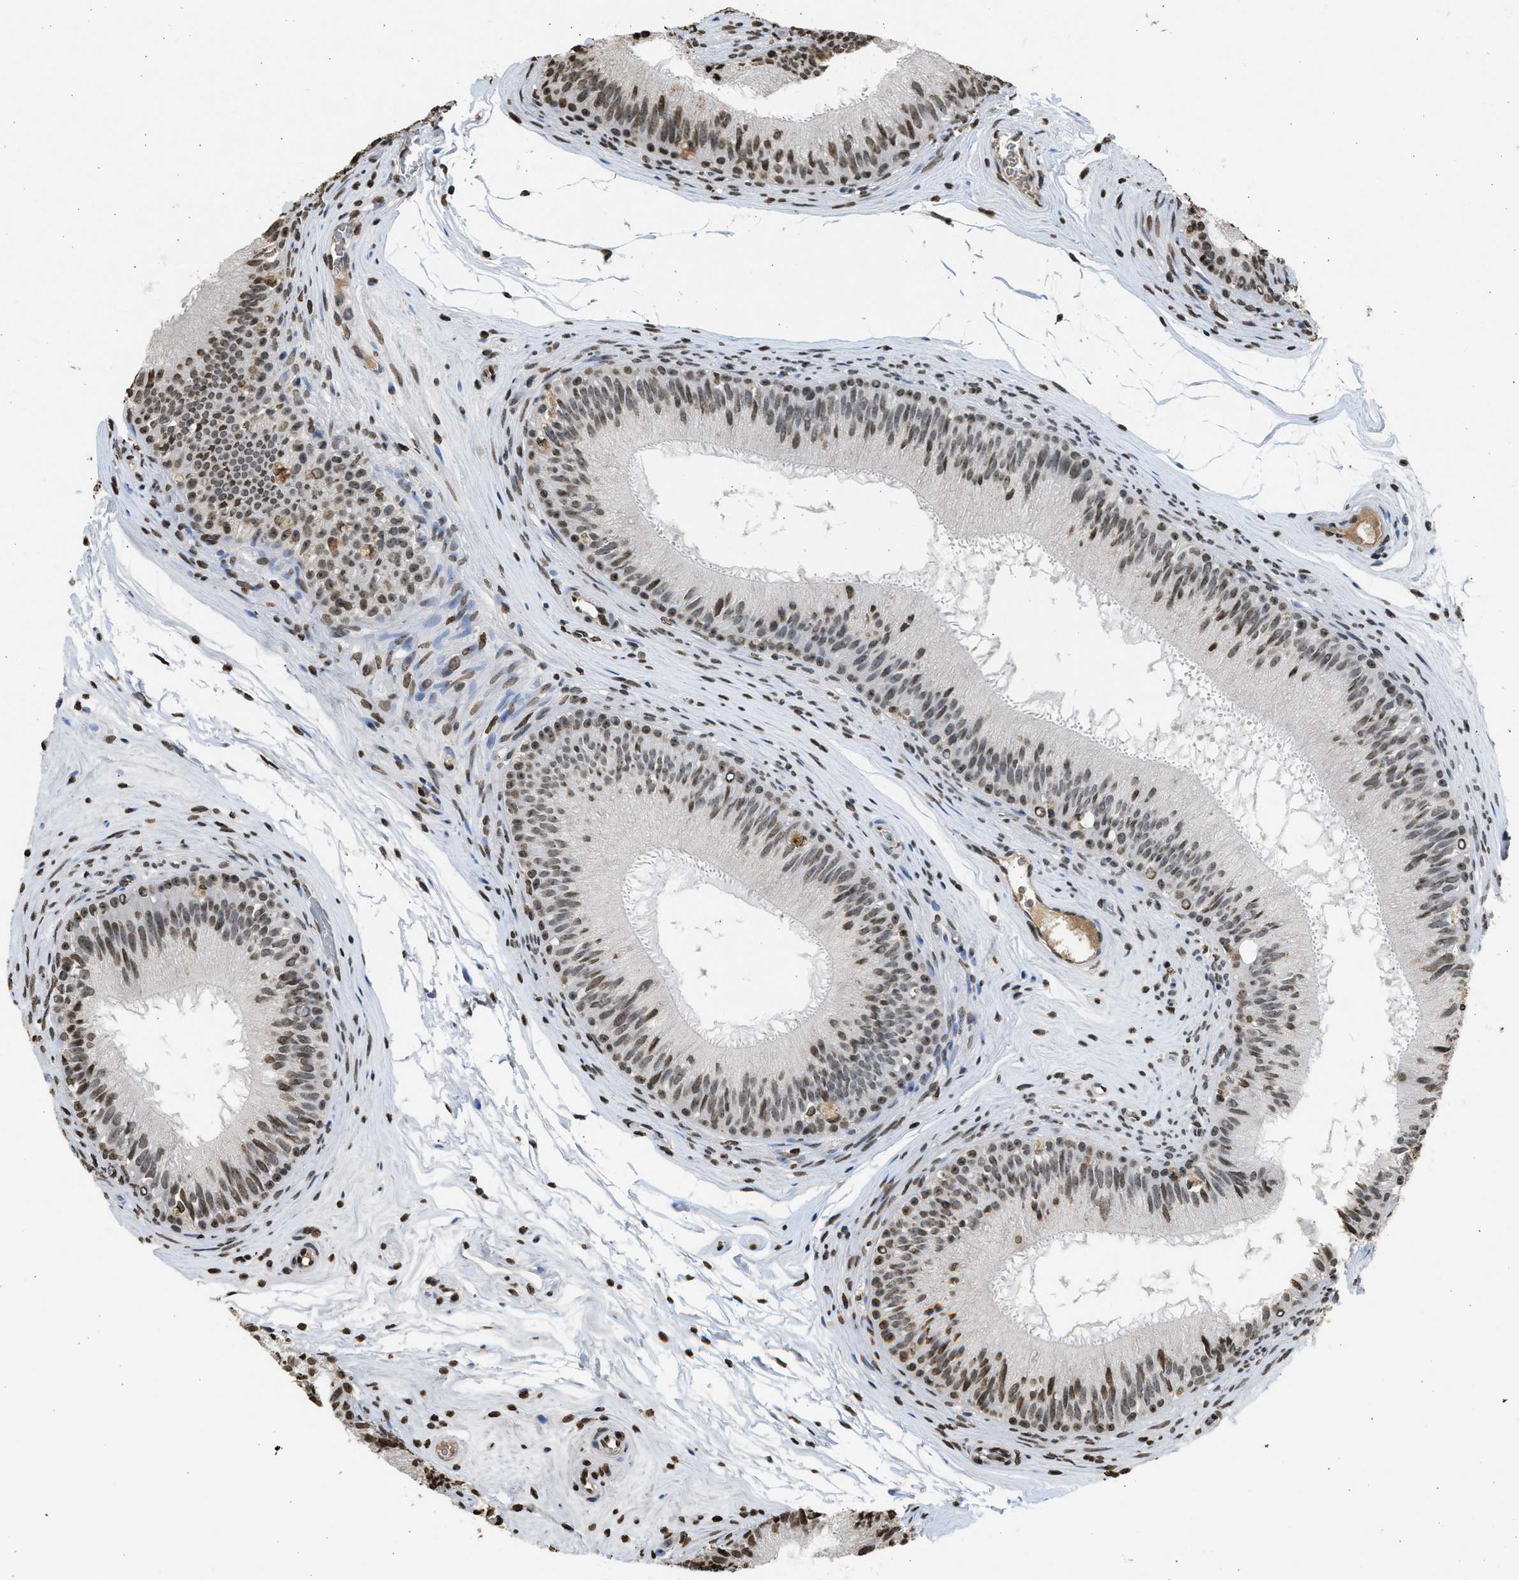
{"staining": {"intensity": "moderate", "quantity": ">75%", "location": "nuclear"}, "tissue": "epididymis", "cell_type": "Glandular cells", "image_type": "normal", "snomed": [{"axis": "morphology", "description": "Normal tissue, NOS"}, {"axis": "topography", "description": "Testis"}, {"axis": "topography", "description": "Epididymis"}], "caption": "Glandular cells show medium levels of moderate nuclear staining in approximately >75% of cells in normal human epididymis. The staining was performed using DAB (3,3'-diaminobenzidine) to visualize the protein expression in brown, while the nuclei were stained in blue with hematoxylin (Magnification: 20x).", "gene": "RRAGC", "patient": {"sex": "male", "age": 36}}